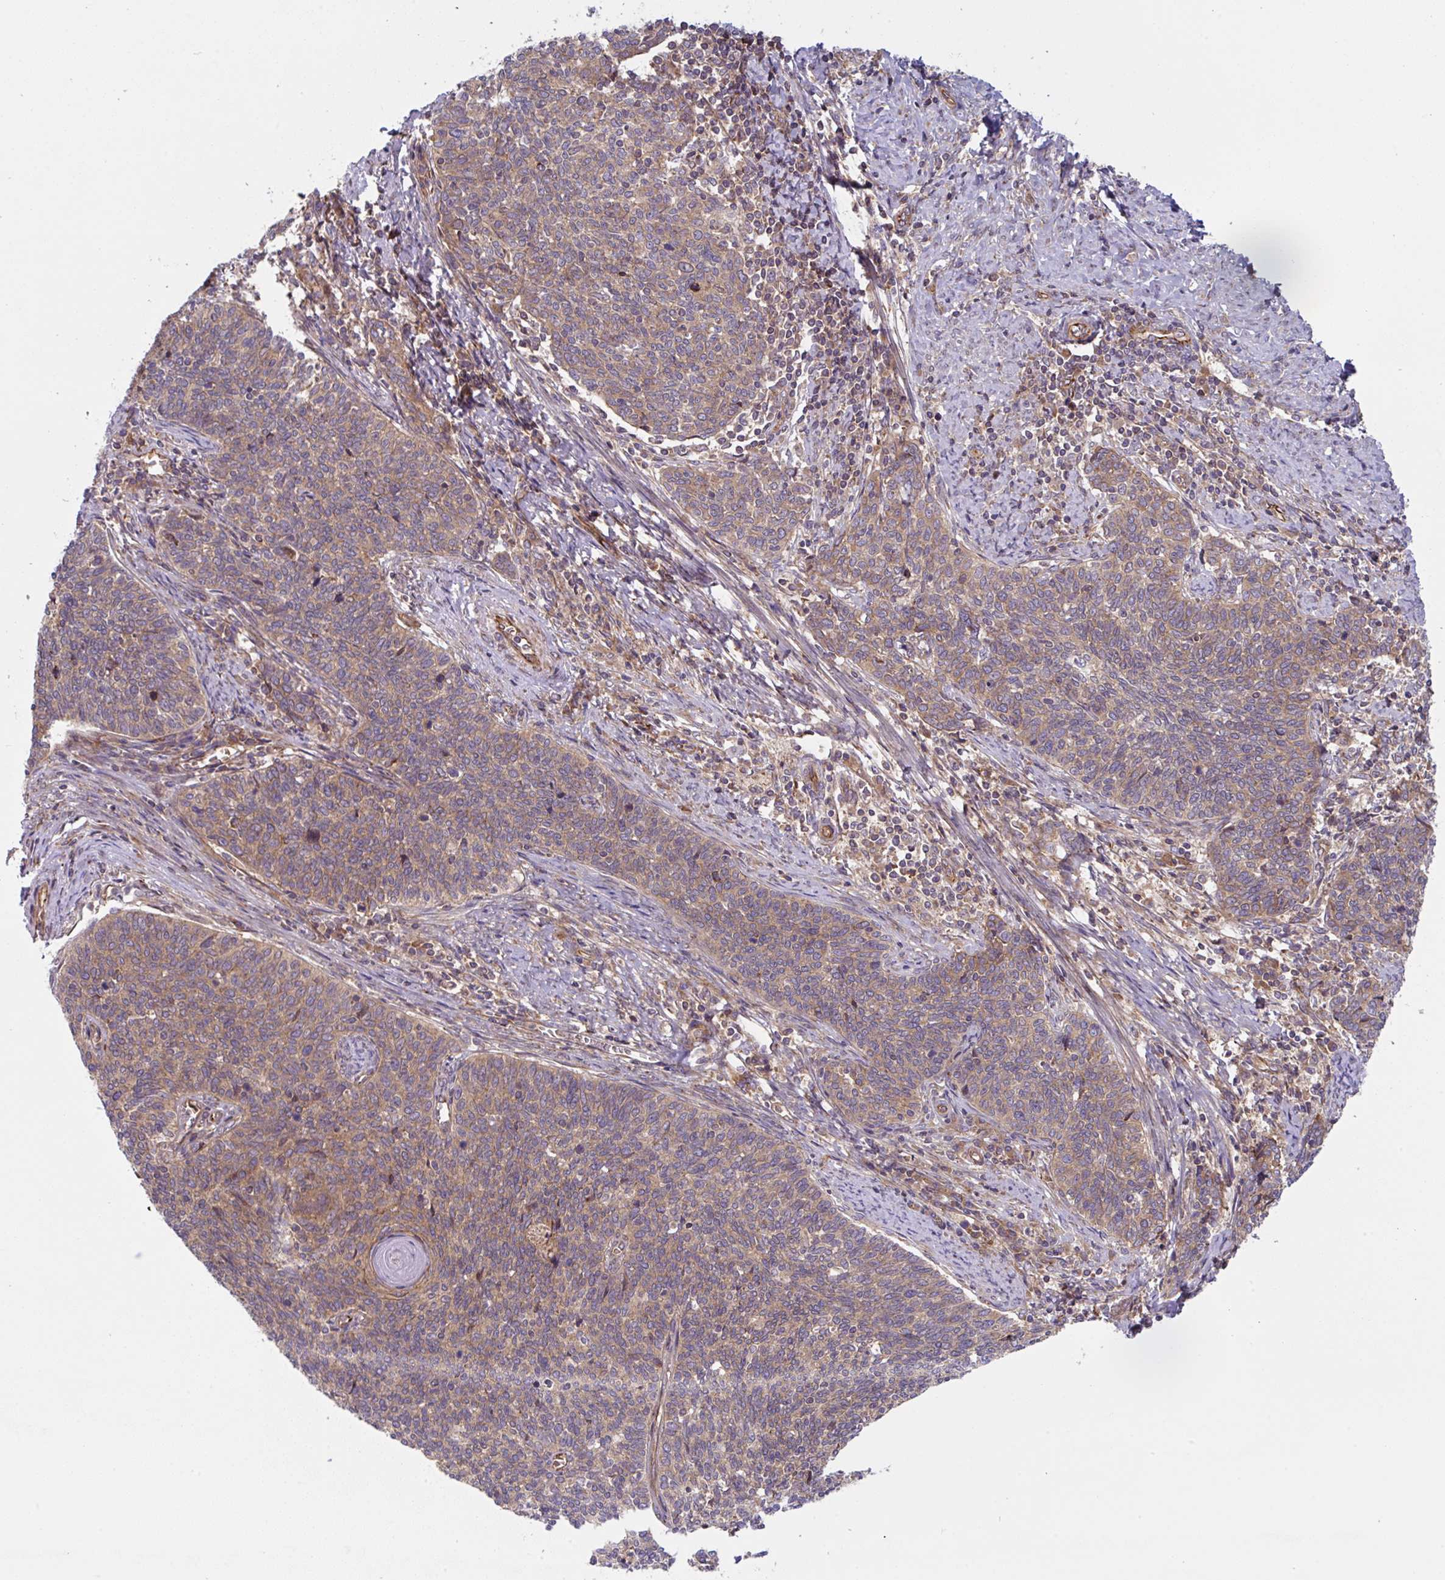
{"staining": {"intensity": "weak", "quantity": ">75%", "location": "cytoplasmic/membranous"}, "tissue": "cervical cancer", "cell_type": "Tumor cells", "image_type": "cancer", "snomed": [{"axis": "morphology", "description": "Squamous cell carcinoma, NOS"}, {"axis": "topography", "description": "Cervix"}], "caption": "Protein expression analysis of human squamous cell carcinoma (cervical) reveals weak cytoplasmic/membranous positivity in about >75% of tumor cells.", "gene": "APOBEC3D", "patient": {"sex": "female", "age": 39}}